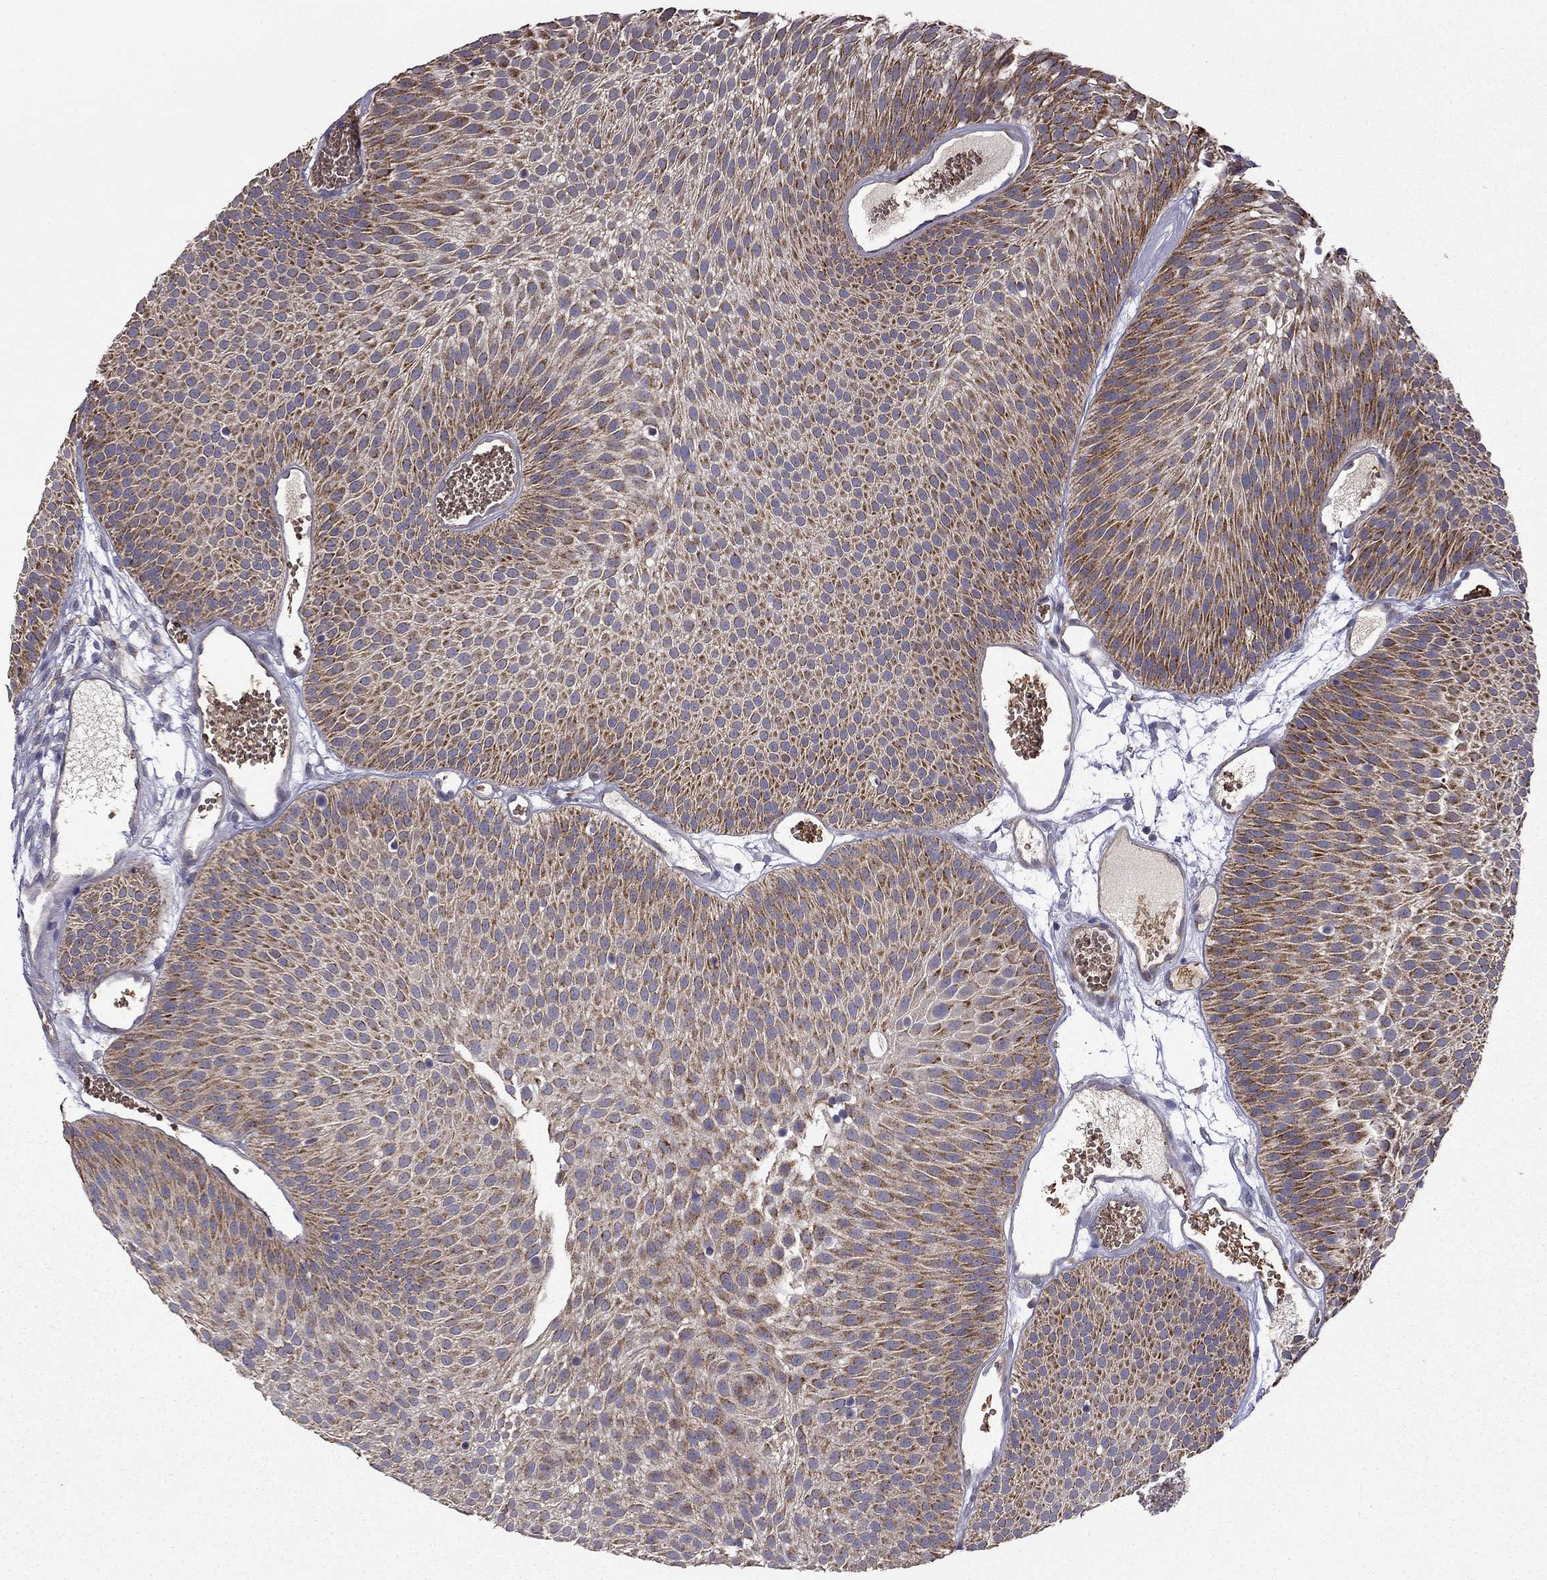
{"staining": {"intensity": "strong", "quantity": ">75%", "location": "cytoplasmic/membranous"}, "tissue": "urothelial cancer", "cell_type": "Tumor cells", "image_type": "cancer", "snomed": [{"axis": "morphology", "description": "Urothelial carcinoma, Low grade"}, {"axis": "topography", "description": "Urinary bladder"}], "caption": "This is a micrograph of immunohistochemistry staining of urothelial cancer, which shows strong expression in the cytoplasmic/membranous of tumor cells.", "gene": "B4GALT7", "patient": {"sex": "male", "age": 52}}